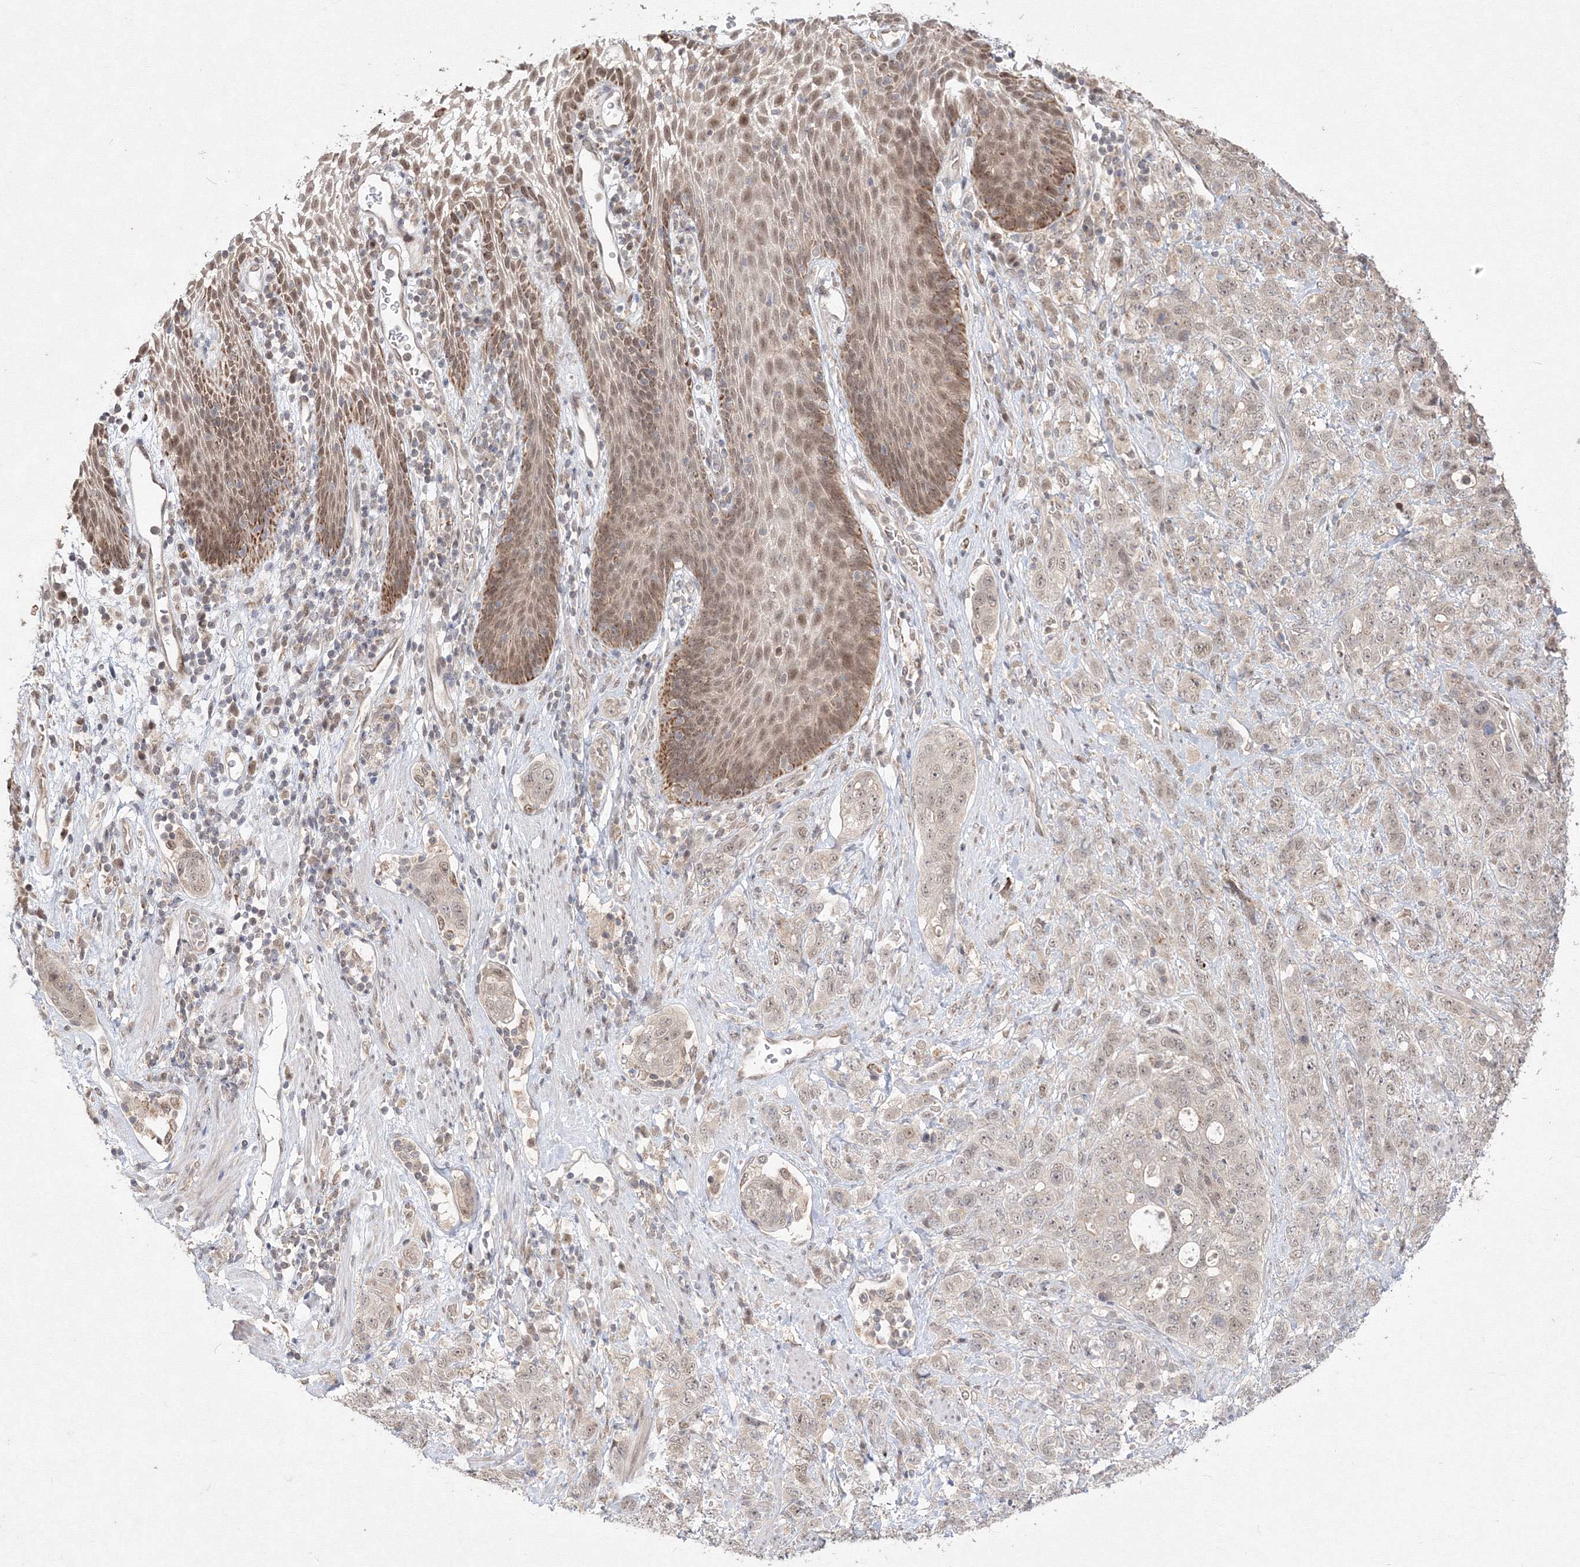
{"staining": {"intensity": "weak", "quantity": "25%-75%", "location": "nuclear"}, "tissue": "stomach cancer", "cell_type": "Tumor cells", "image_type": "cancer", "snomed": [{"axis": "morphology", "description": "Adenocarcinoma, NOS"}, {"axis": "topography", "description": "Stomach"}], "caption": "A micrograph of stomach cancer (adenocarcinoma) stained for a protein demonstrates weak nuclear brown staining in tumor cells.", "gene": "COPS4", "patient": {"sex": "male", "age": 48}}